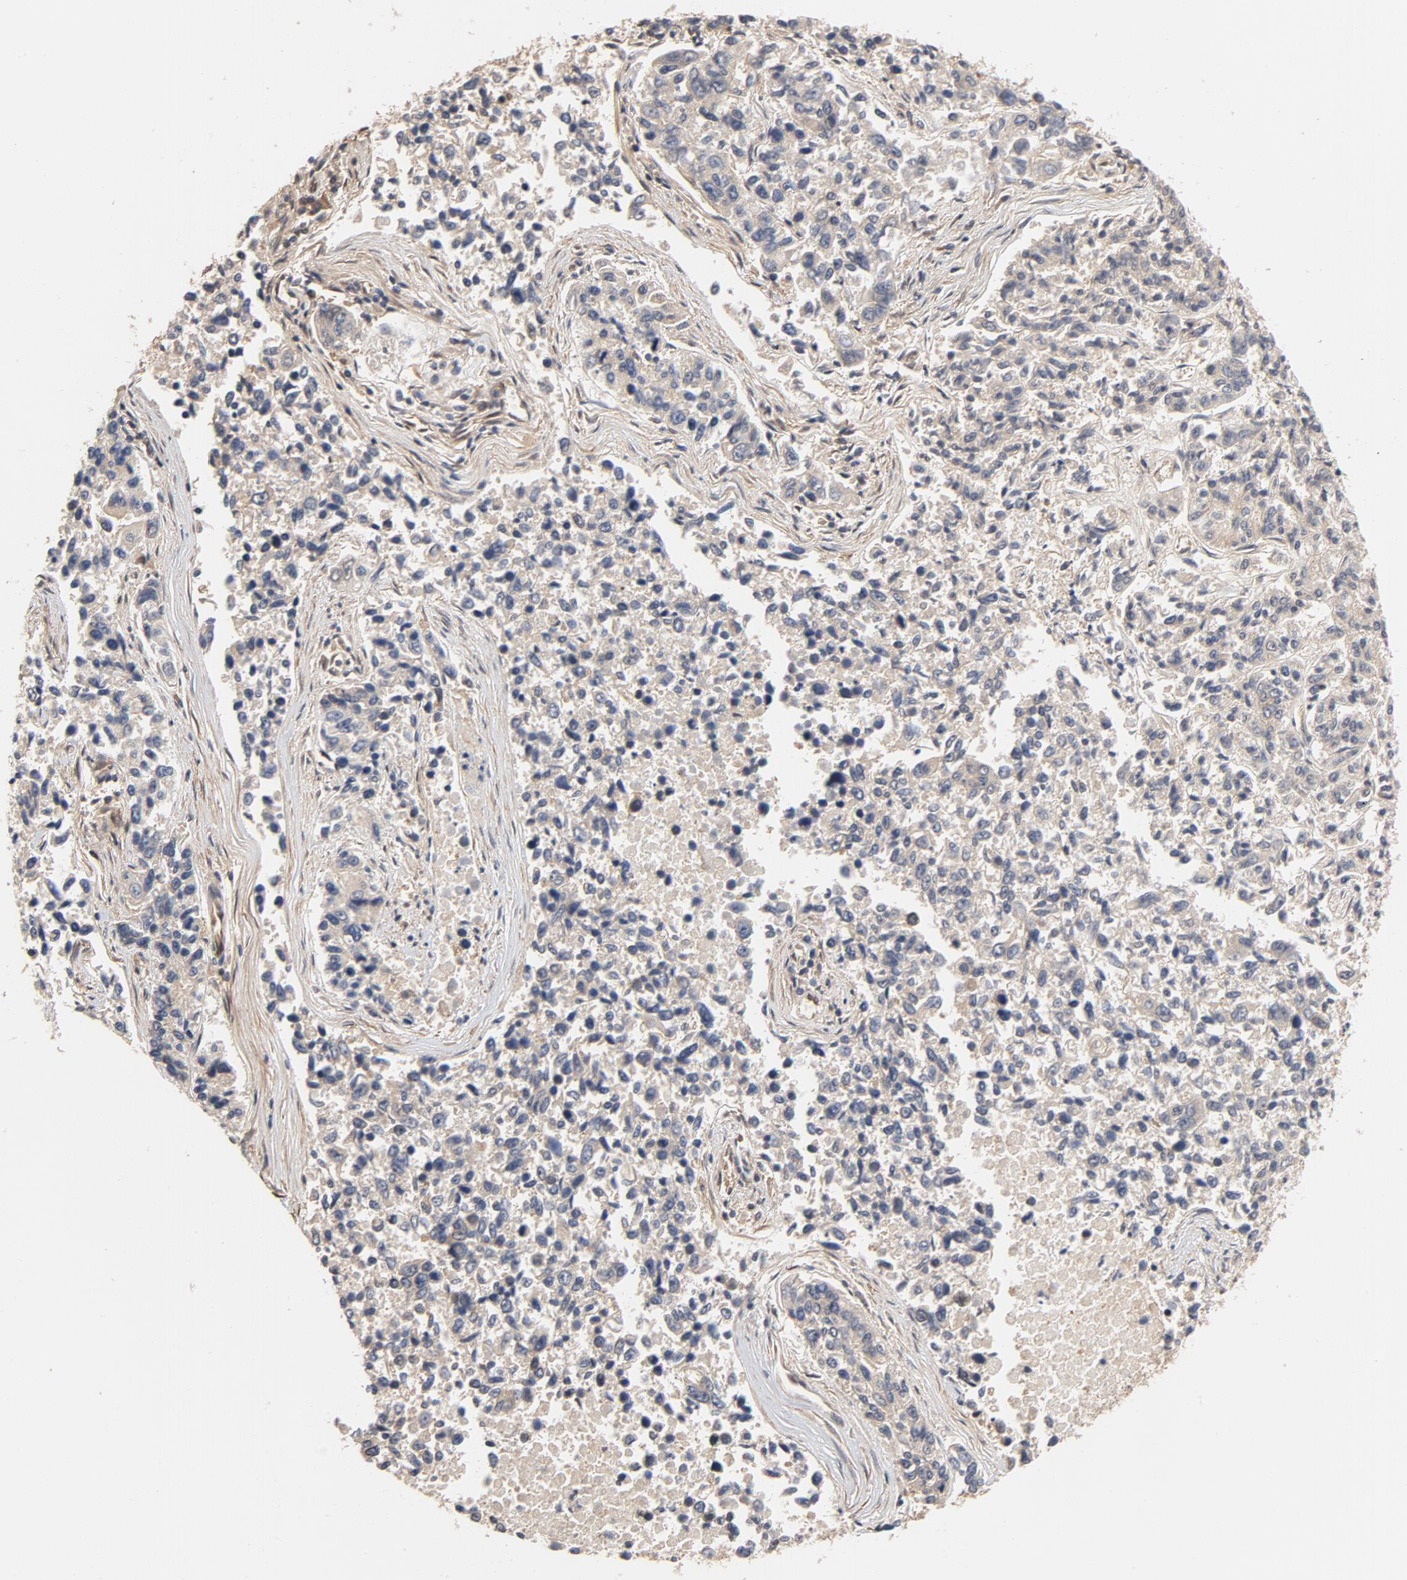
{"staining": {"intensity": "negative", "quantity": "none", "location": "none"}, "tissue": "lung cancer", "cell_type": "Tumor cells", "image_type": "cancer", "snomed": [{"axis": "morphology", "description": "Adenocarcinoma, NOS"}, {"axis": "topography", "description": "Lung"}], "caption": "High magnification brightfield microscopy of lung adenocarcinoma stained with DAB (brown) and counterstained with hematoxylin (blue): tumor cells show no significant expression. The staining is performed using DAB (3,3'-diaminobenzidine) brown chromogen with nuclei counter-stained in using hematoxylin.", "gene": "PITPNM2", "patient": {"sex": "male", "age": 84}}